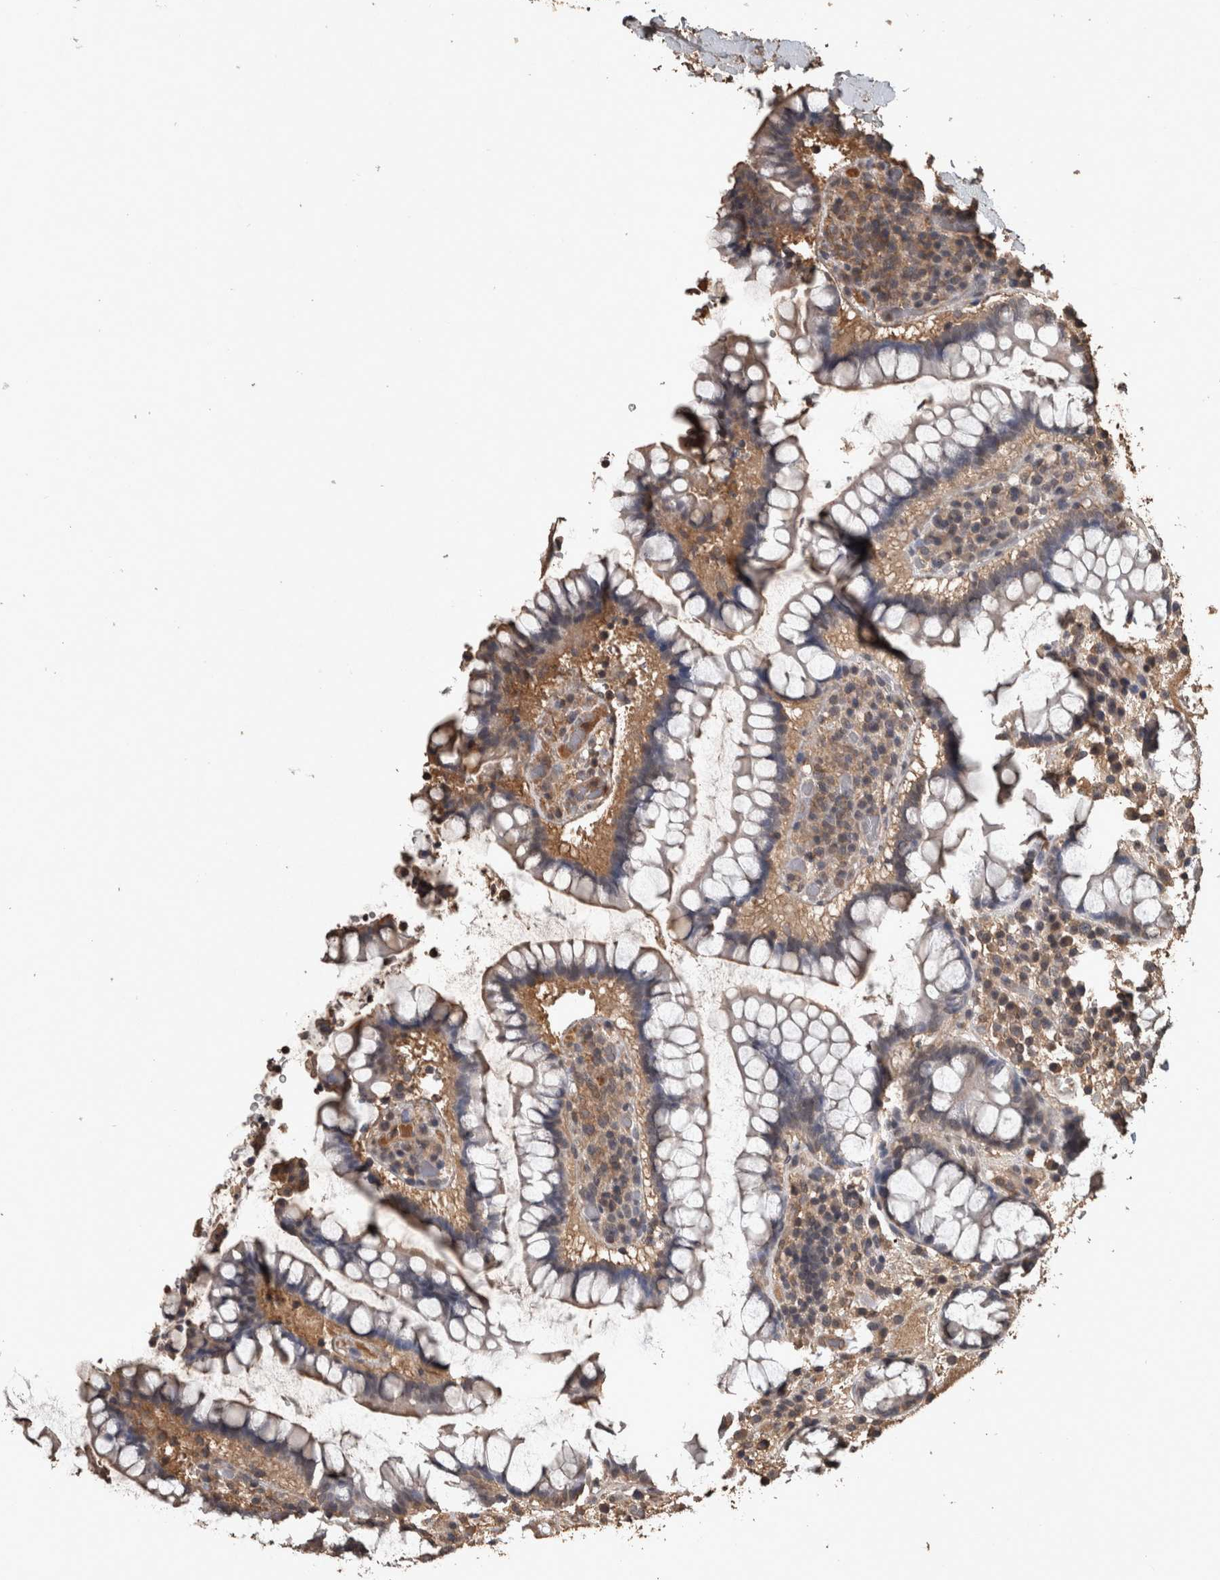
{"staining": {"intensity": "weak", "quantity": ">75%", "location": "cytoplasmic/membranous"}, "tissue": "colon", "cell_type": "Endothelial cells", "image_type": "normal", "snomed": [{"axis": "morphology", "description": "Normal tissue, NOS"}, {"axis": "topography", "description": "Colon"}], "caption": "A low amount of weak cytoplasmic/membranous staining is identified in approximately >75% of endothelial cells in normal colon.", "gene": "FGFRL1", "patient": {"sex": "female", "age": 79}}